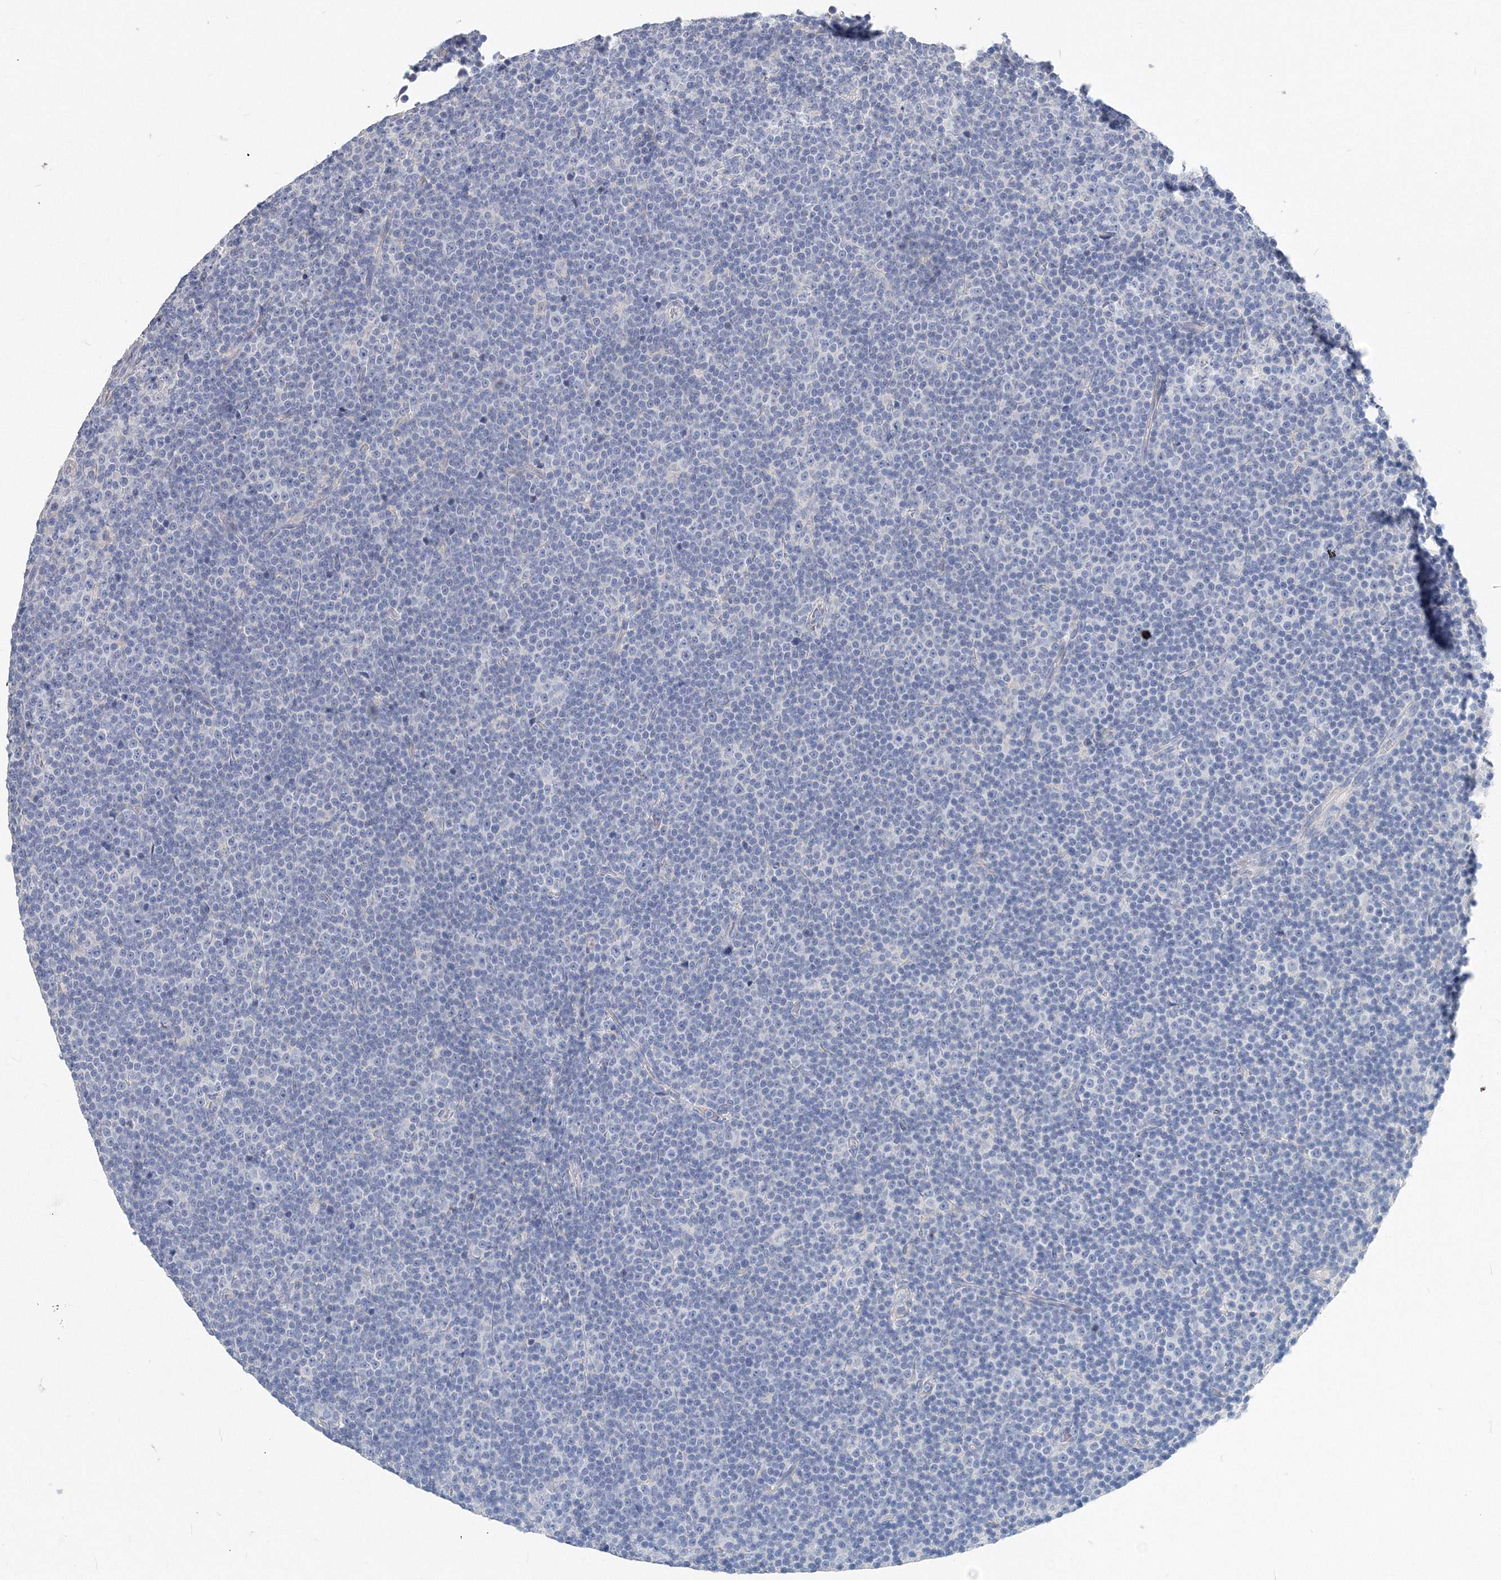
{"staining": {"intensity": "negative", "quantity": "none", "location": "none"}, "tissue": "lymphoma", "cell_type": "Tumor cells", "image_type": "cancer", "snomed": [{"axis": "morphology", "description": "Malignant lymphoma, non-Hodgkin's type, Low grade"}, {"axis": "topography", "description": "Lymph node"}], "caption": "Immunohistochemical staining of lymphoma reveals no significant staining in tumor cells. (DAB (3,3'-diaminobenzidine) IHC with hematoxylin counter stain).", "gene": "OSBPL6", "patient": {"sex": "female", "age": 67}}